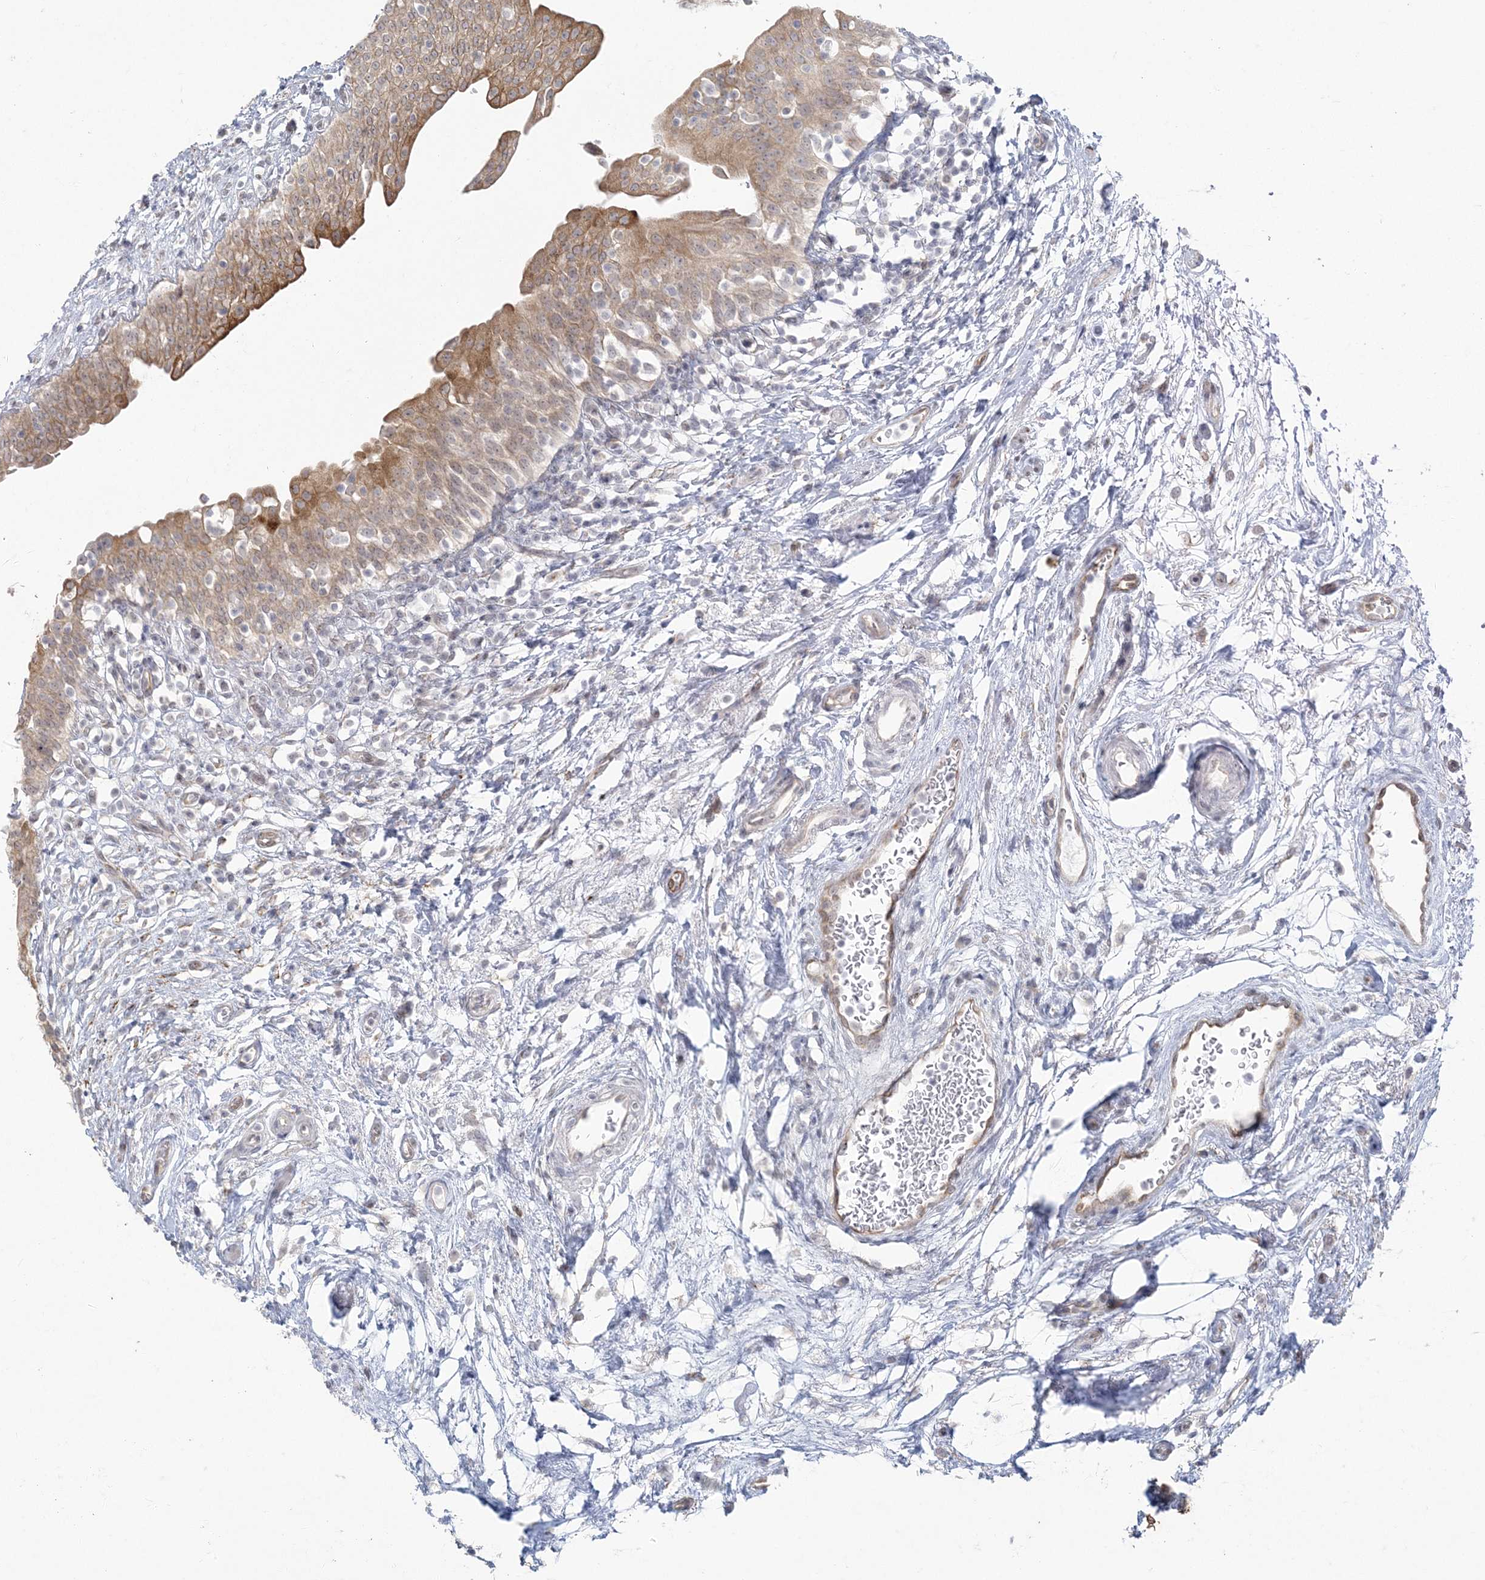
{"staining": {"intensity": "moderate", "quantity": ">75%", "location": "cytoplasmic/membranous"}, "tissue": "urinary bladder", "cell_type": "Urothelial cells", "image_type": "normal", "snomed": [{"axis": "morphology", "description": "Normal tissue, NOS"}, {"axis": "topography", "description": "Urinary bladder"}], "caption": "This micrograph exhibits IHC staining of benign urinary bladder, with medium moderate cytoplasmic/membranous staining in approximately >75% of urothelial cells.", "gene": "ZC3H6", "patient": {"sex": "male", "age": 83}}